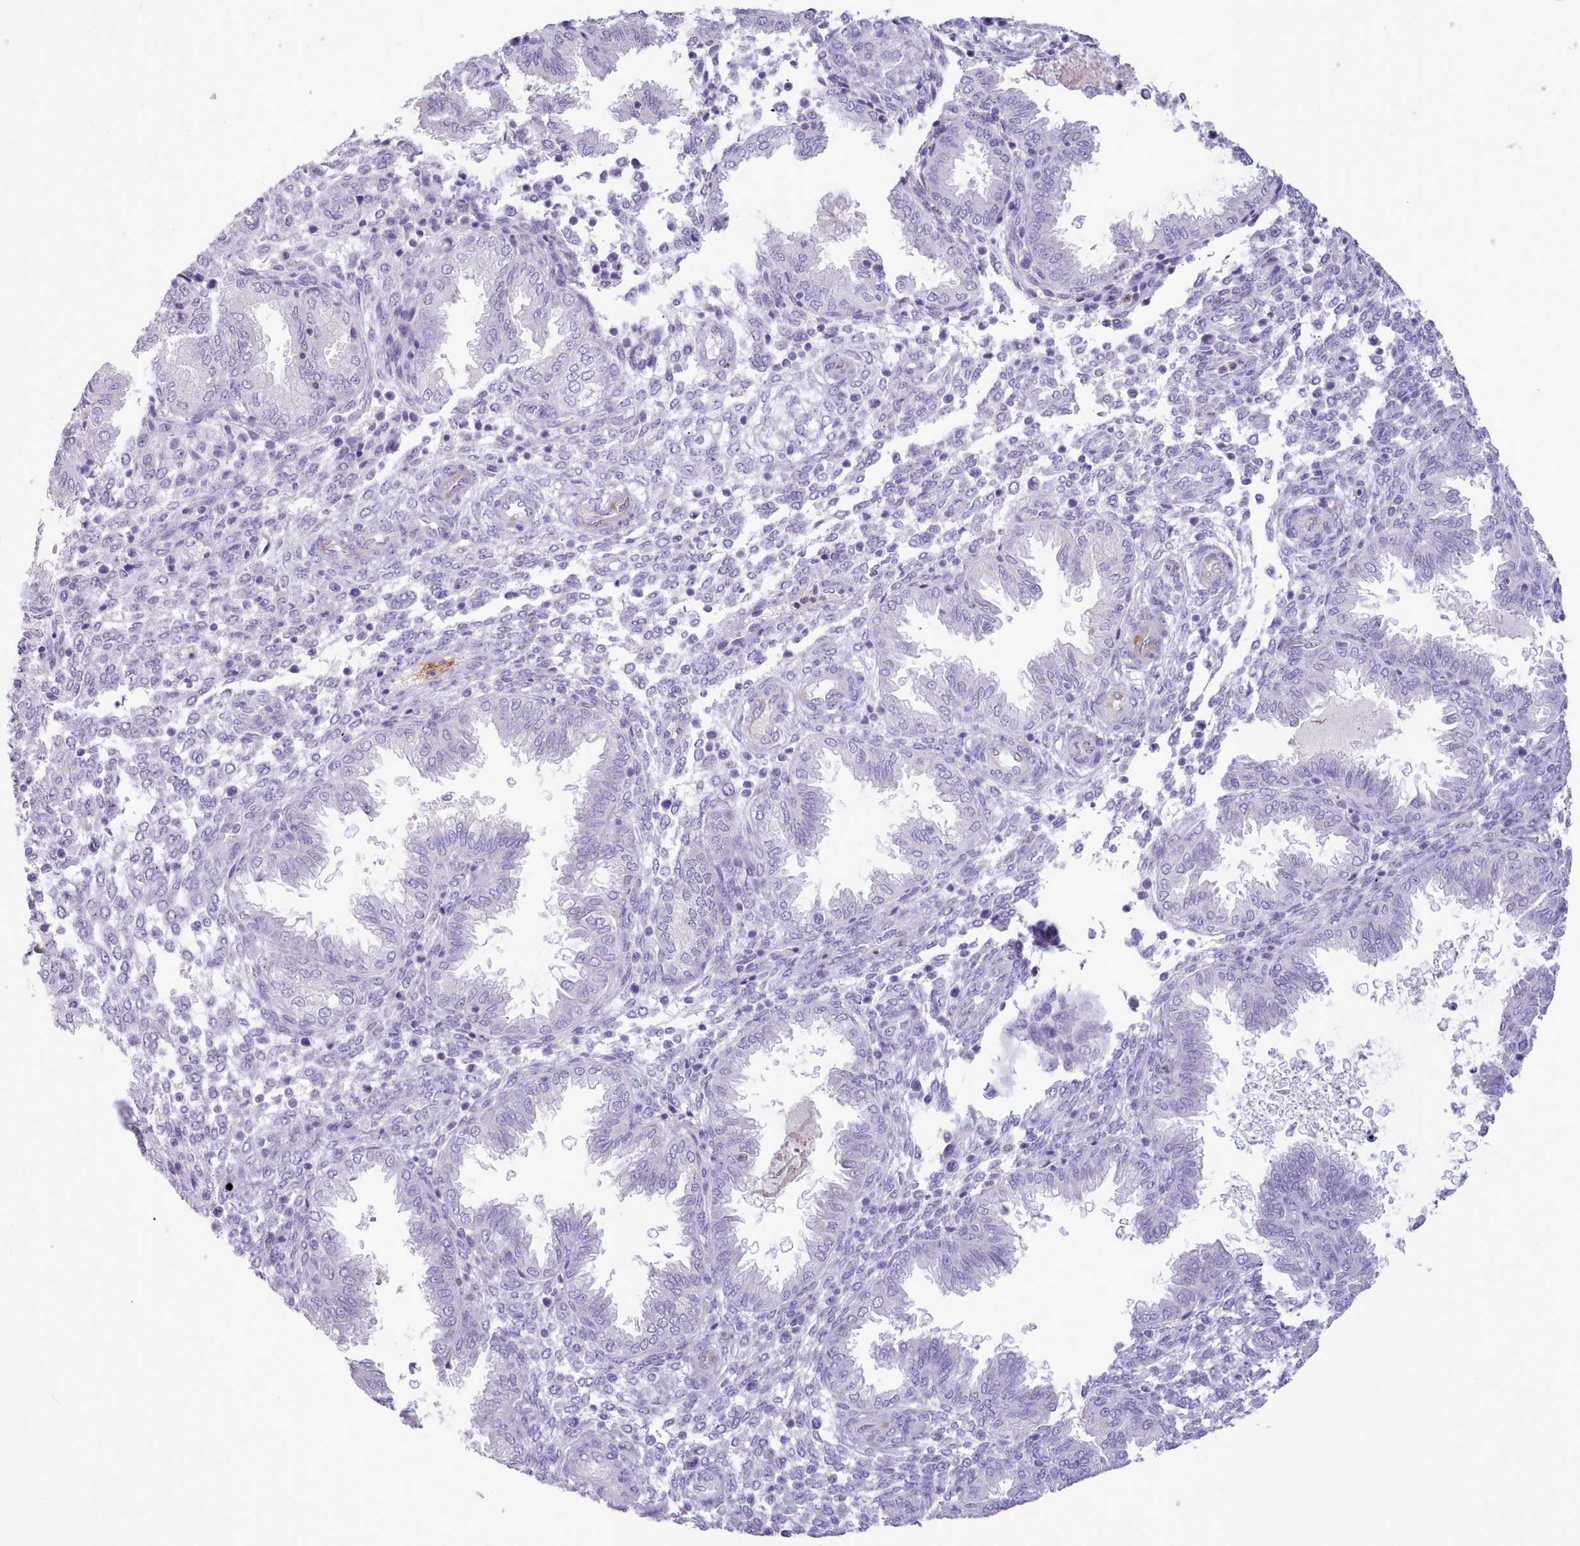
{"staining": {"intensity": "negative", "quantity": "none", "location": "none"}, "tissue": "endometrium", "cell_type": "Cells in endometrial stroma", "image_type": "normal", "snomed": [{"axis": "morphology", "description": "Normal tissue, NOS"}, {"axis": "topography", "description": "Endometrium"}], "caption": "High power microscopy photomicrograph of an immunohistochemistry image of normal endometrium, revealing no significant positivity in cells in endometrial stroma.", "gene": "NKX1", "patient": {"sex": "female", "age": 33}}